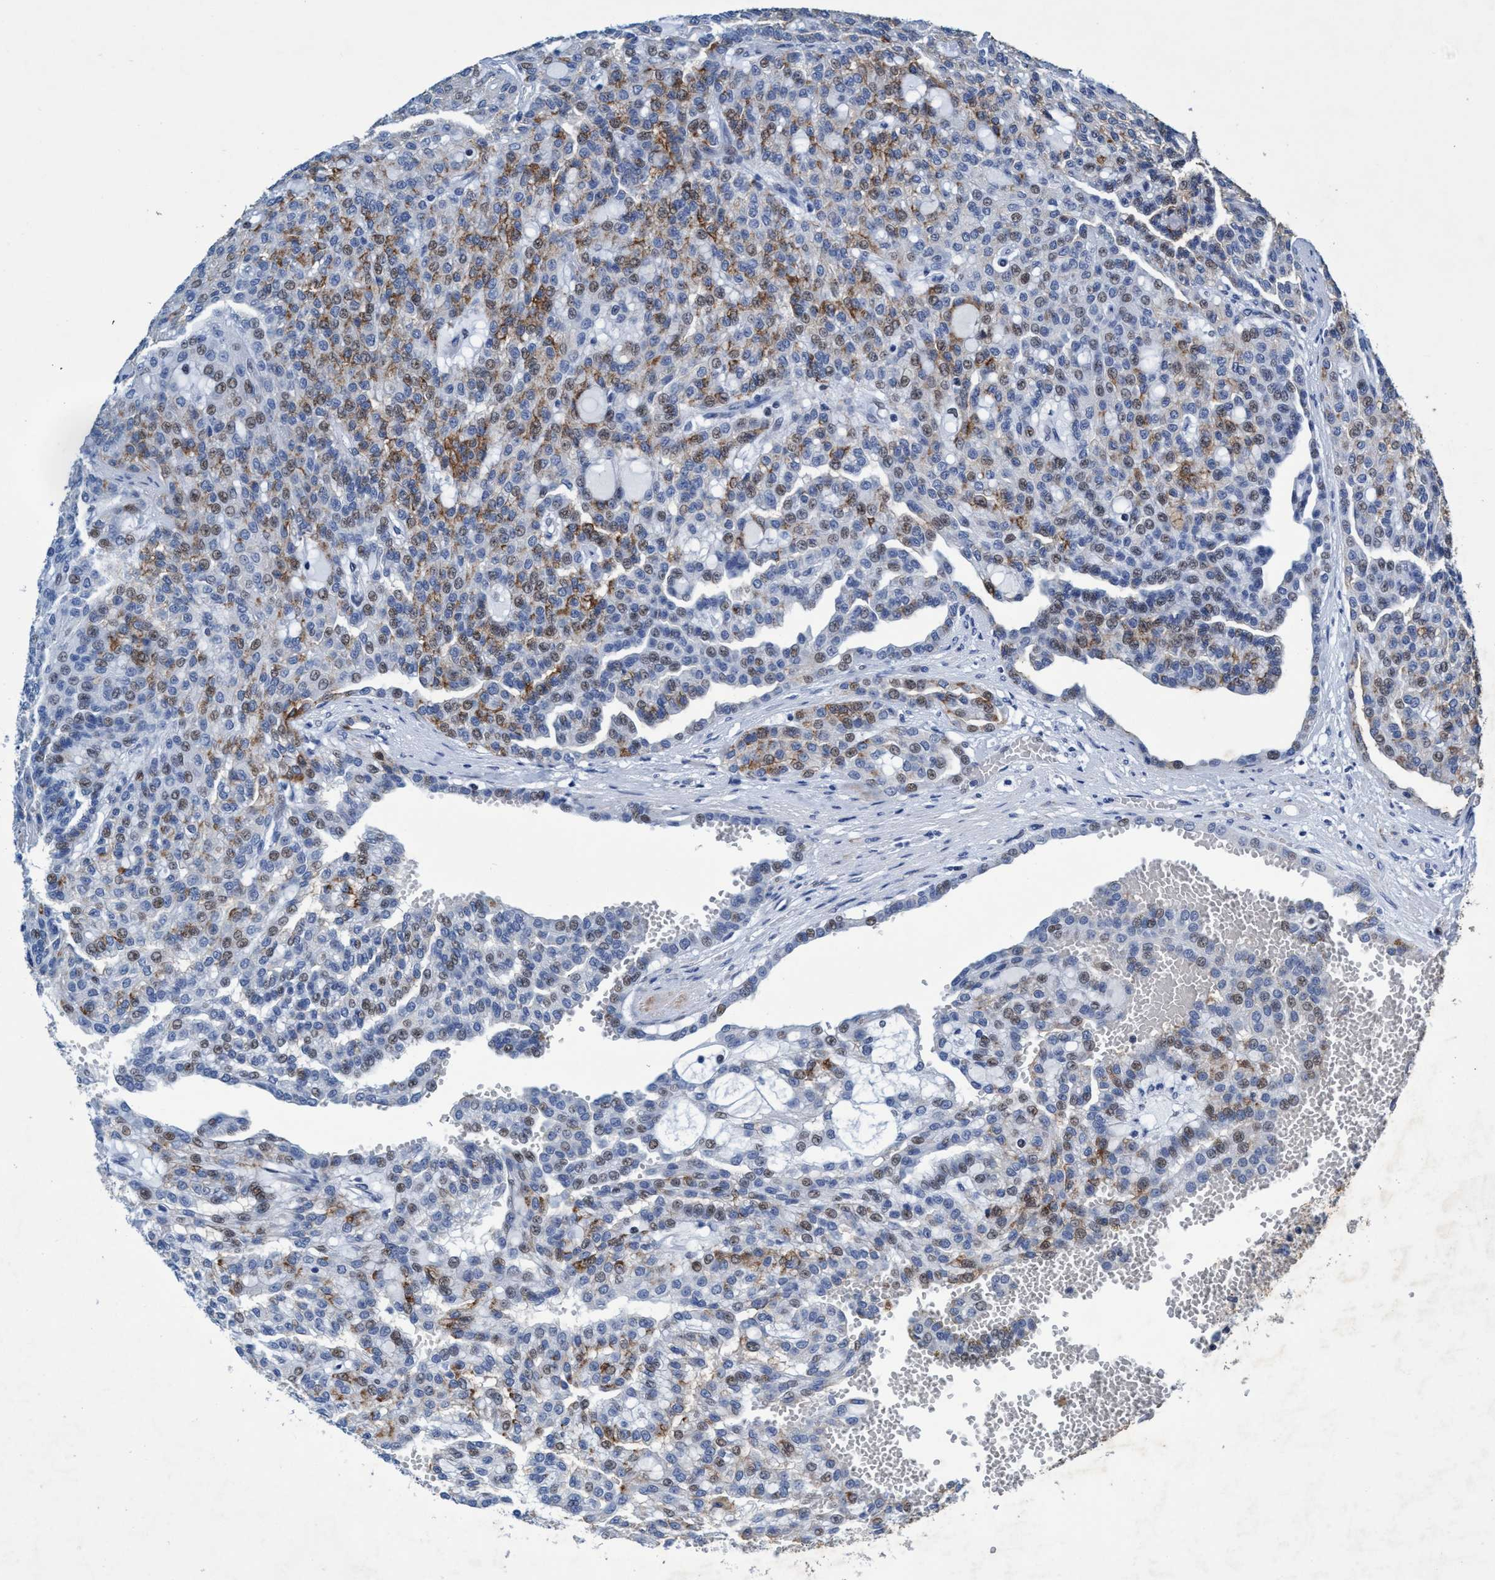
{"staining": {"intensity": "weak", "quantity": "25%-75%", "location": "cytoplasmic/membranous,nuclear"}, "tissue": "renal cancer", "cell_type": "Tumor cells", "image_type": "cancer", "snomed": [{"axis": "morphology", "description": "Adenocarcinoma, NOS"}, {"axis": "topography", "description": "Kidney"}], "caption": "A low amount of weak cytoplasmic/membranous and nuclear staining is identified in about 25%-75% of tumor cells in renal adenocarcinoma tissue.", "gene": "GRB14", "patient": {"sex": "male", "age": 63}}